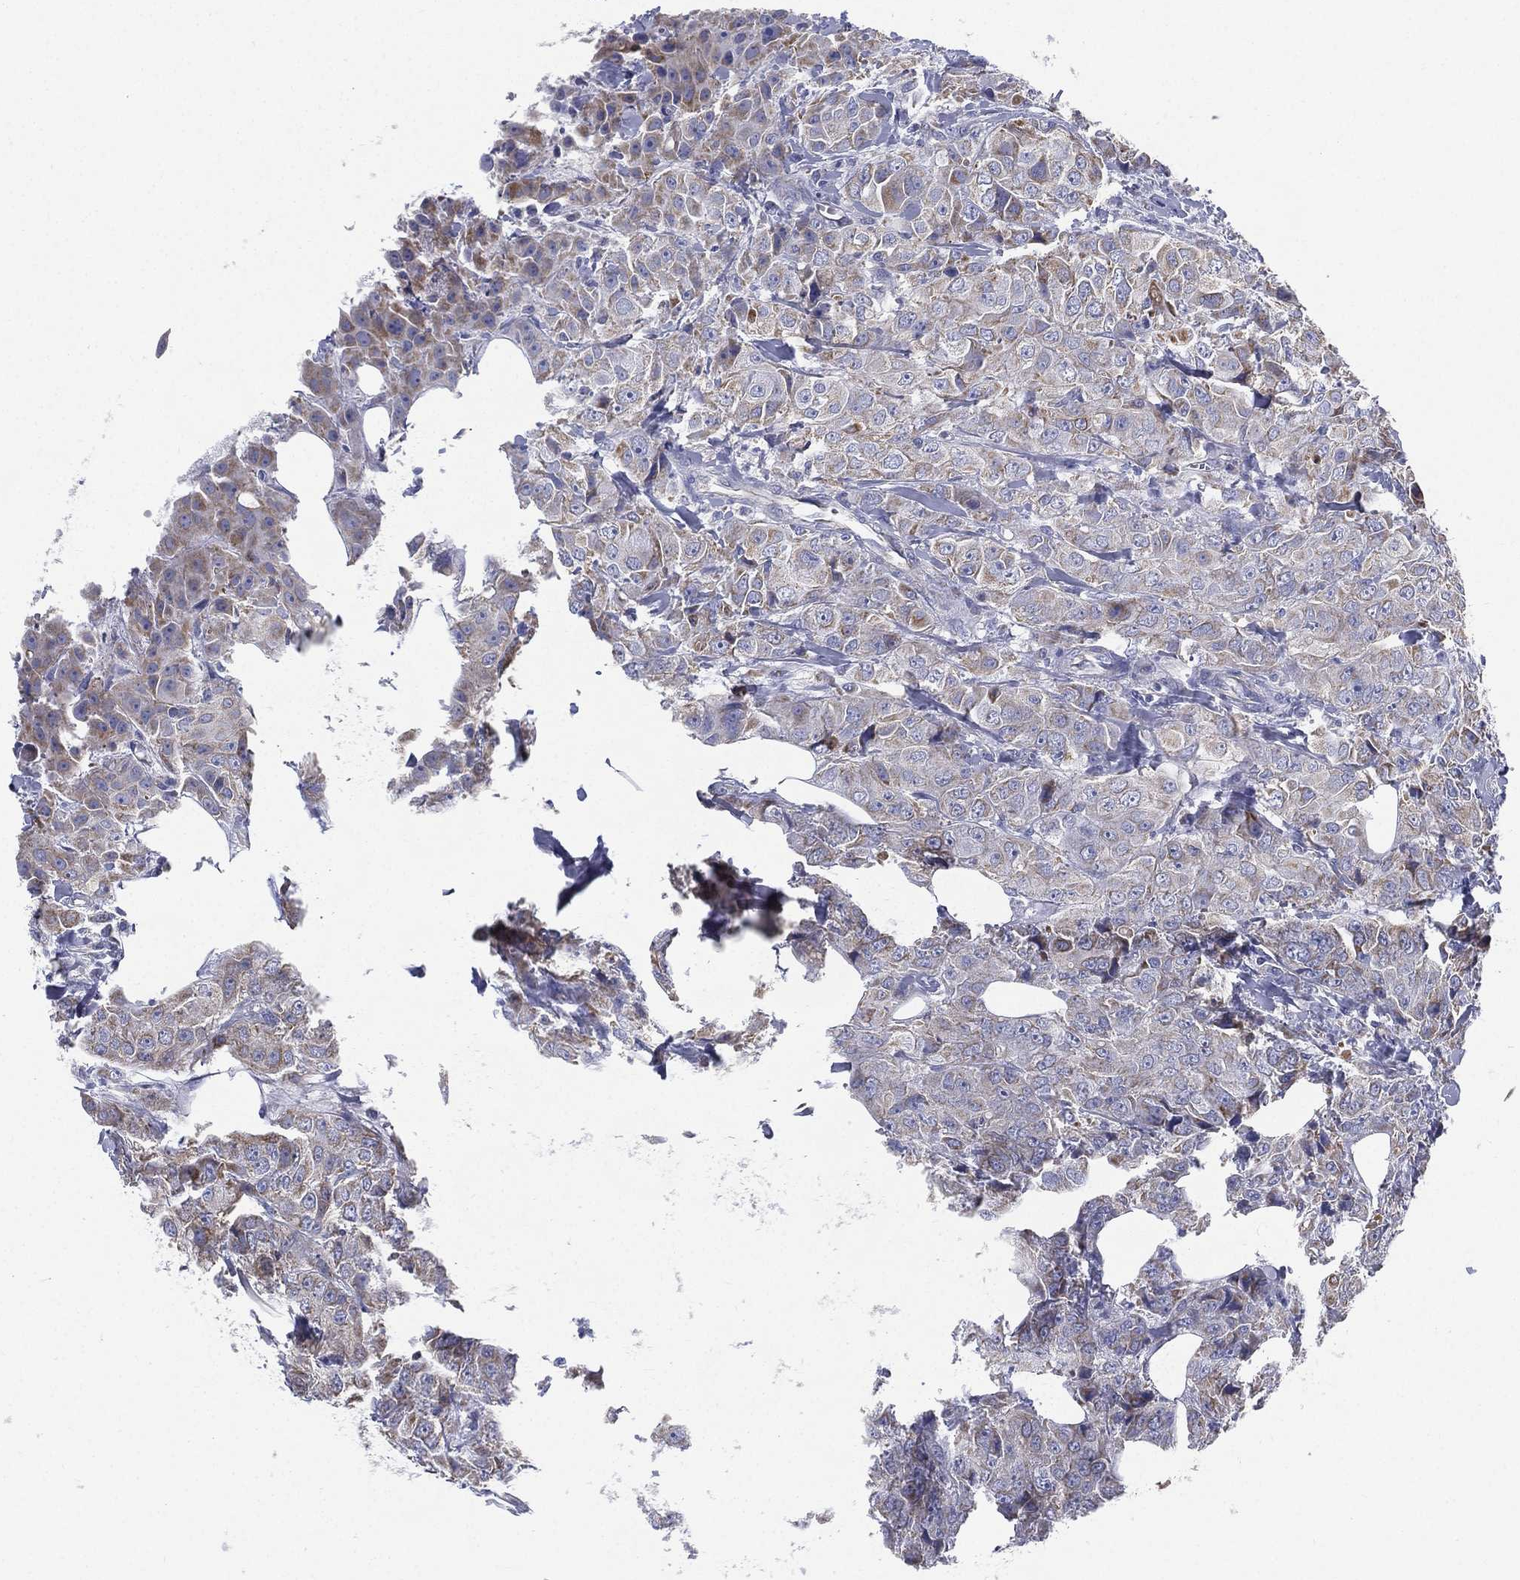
{"staining": {"intensity": "moderate", "quantity": "<25%", "location": "cytoplasmic/membranous"}, "tissue": "breast cancer", "cell_type": "Tumor cells", "image_type": "cancer", "snomed": [{"axis": "morphology", "description": "Duct carcinoma"}, {"axis": "topography", "description": "Breast"}], "caption": "A brown stain highlights moderate cytoplasmic/membranous positivity of a protein in infiltrating ductal carcinoma (breast) tumor cells.", "gene": "PWWP3A", "patient": {"sex": "female", "age": 43}}